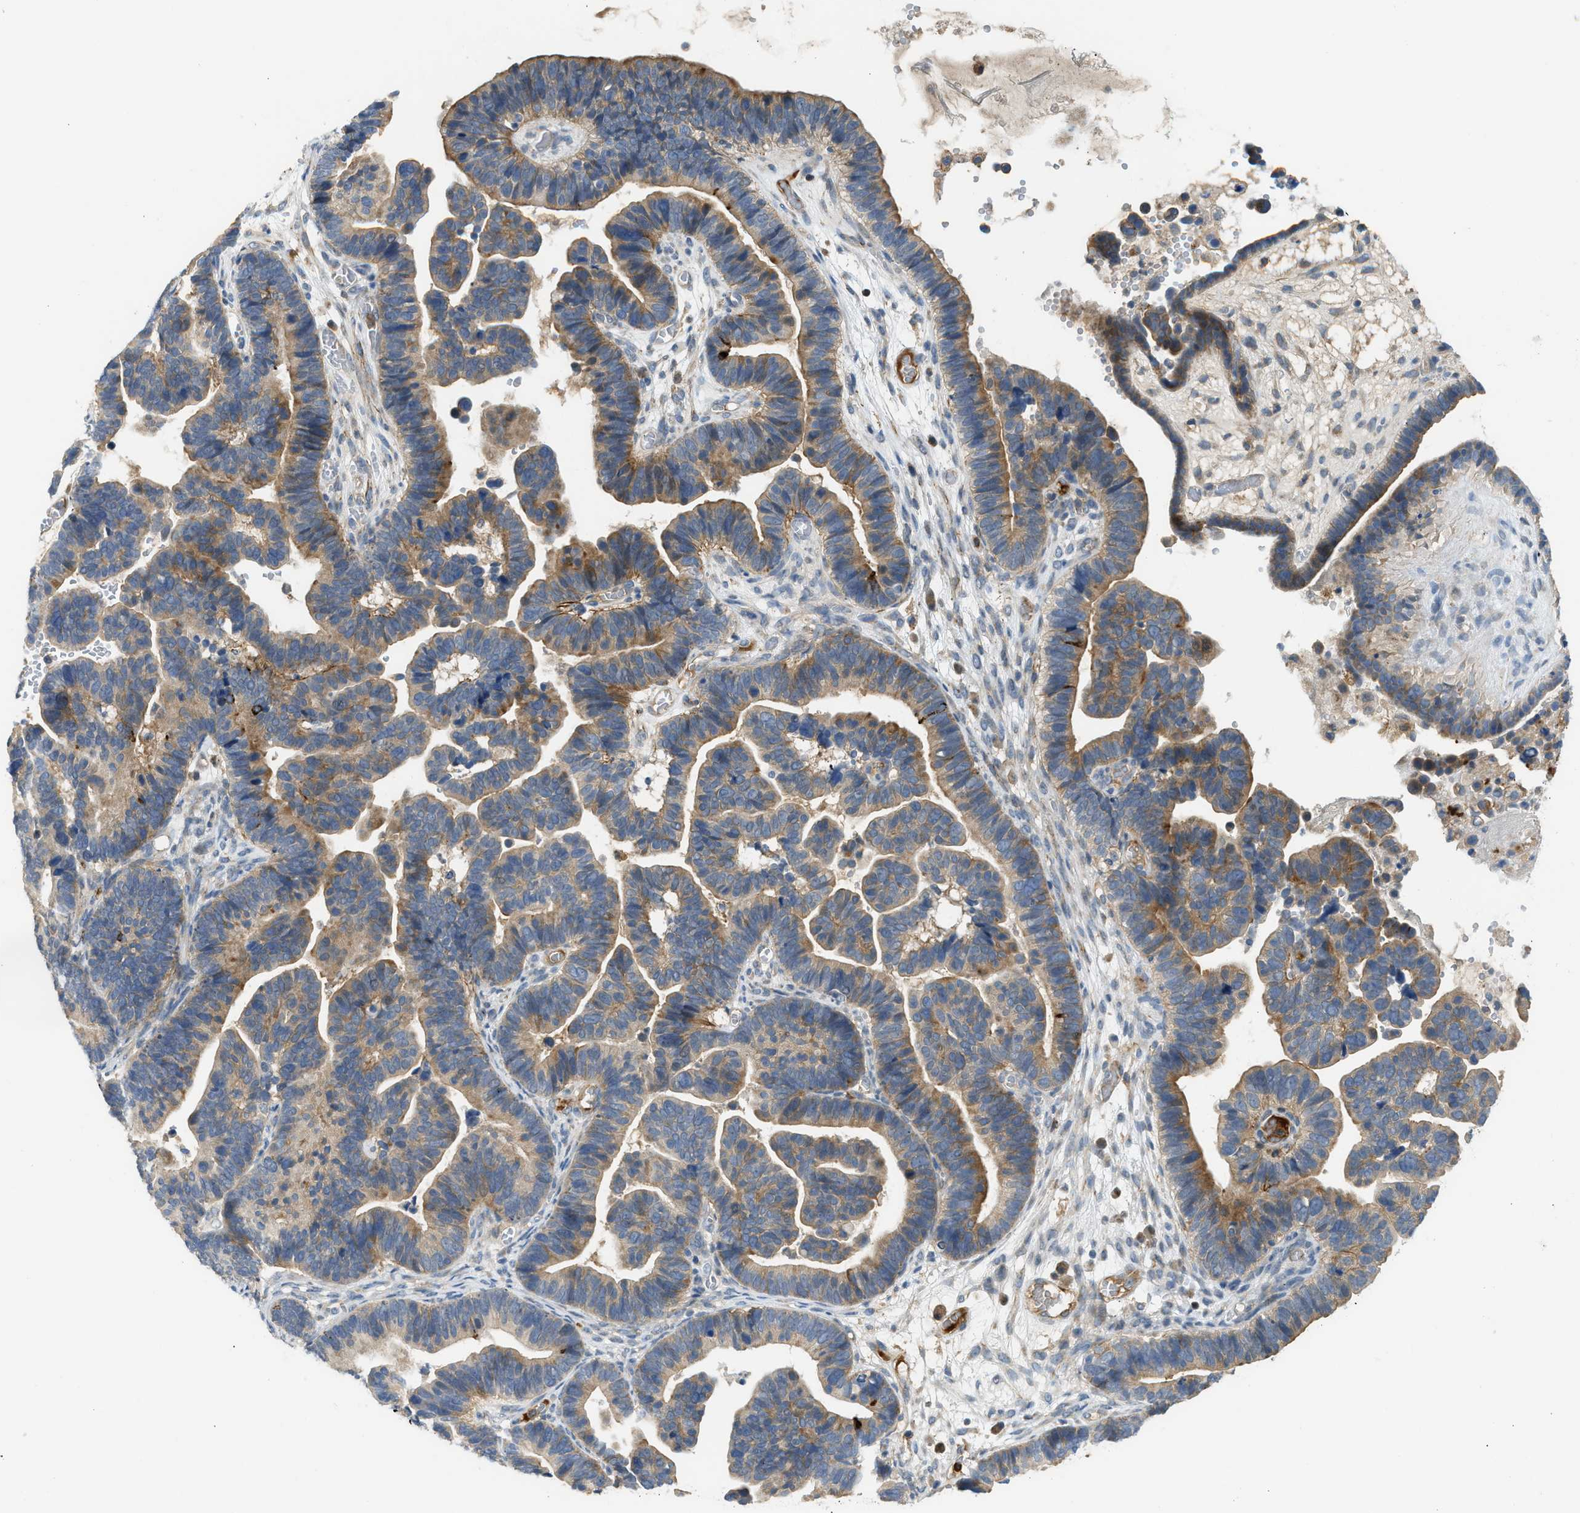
{"staining": {"intensity": "moderate", "quantity": "25%-75%", "location": "cytoplasmic/membranous"}, "tissue": "ovarian cancer", "cell_type": "Tumor cells", "image_type": "cancer", "snomed": [{"axis": "morphology", "description": "Cystadenocarcinoma, serous, NOS"}, {"axis": "topography", "description": "Ovary"}], "caption": "Protein analysis of ovarian cancer (serous cystadenocarcinoma) tissue shows moderate cytoplasmic/membranous expression in about 25%-75% of tumor cells. (DAB (3,3'-diaminobenzidine) IHC, brown staining for protein, blue staining for nuclei).", "gene": "RHBDF2", "patient": {"sex": "female", "age": 56}}